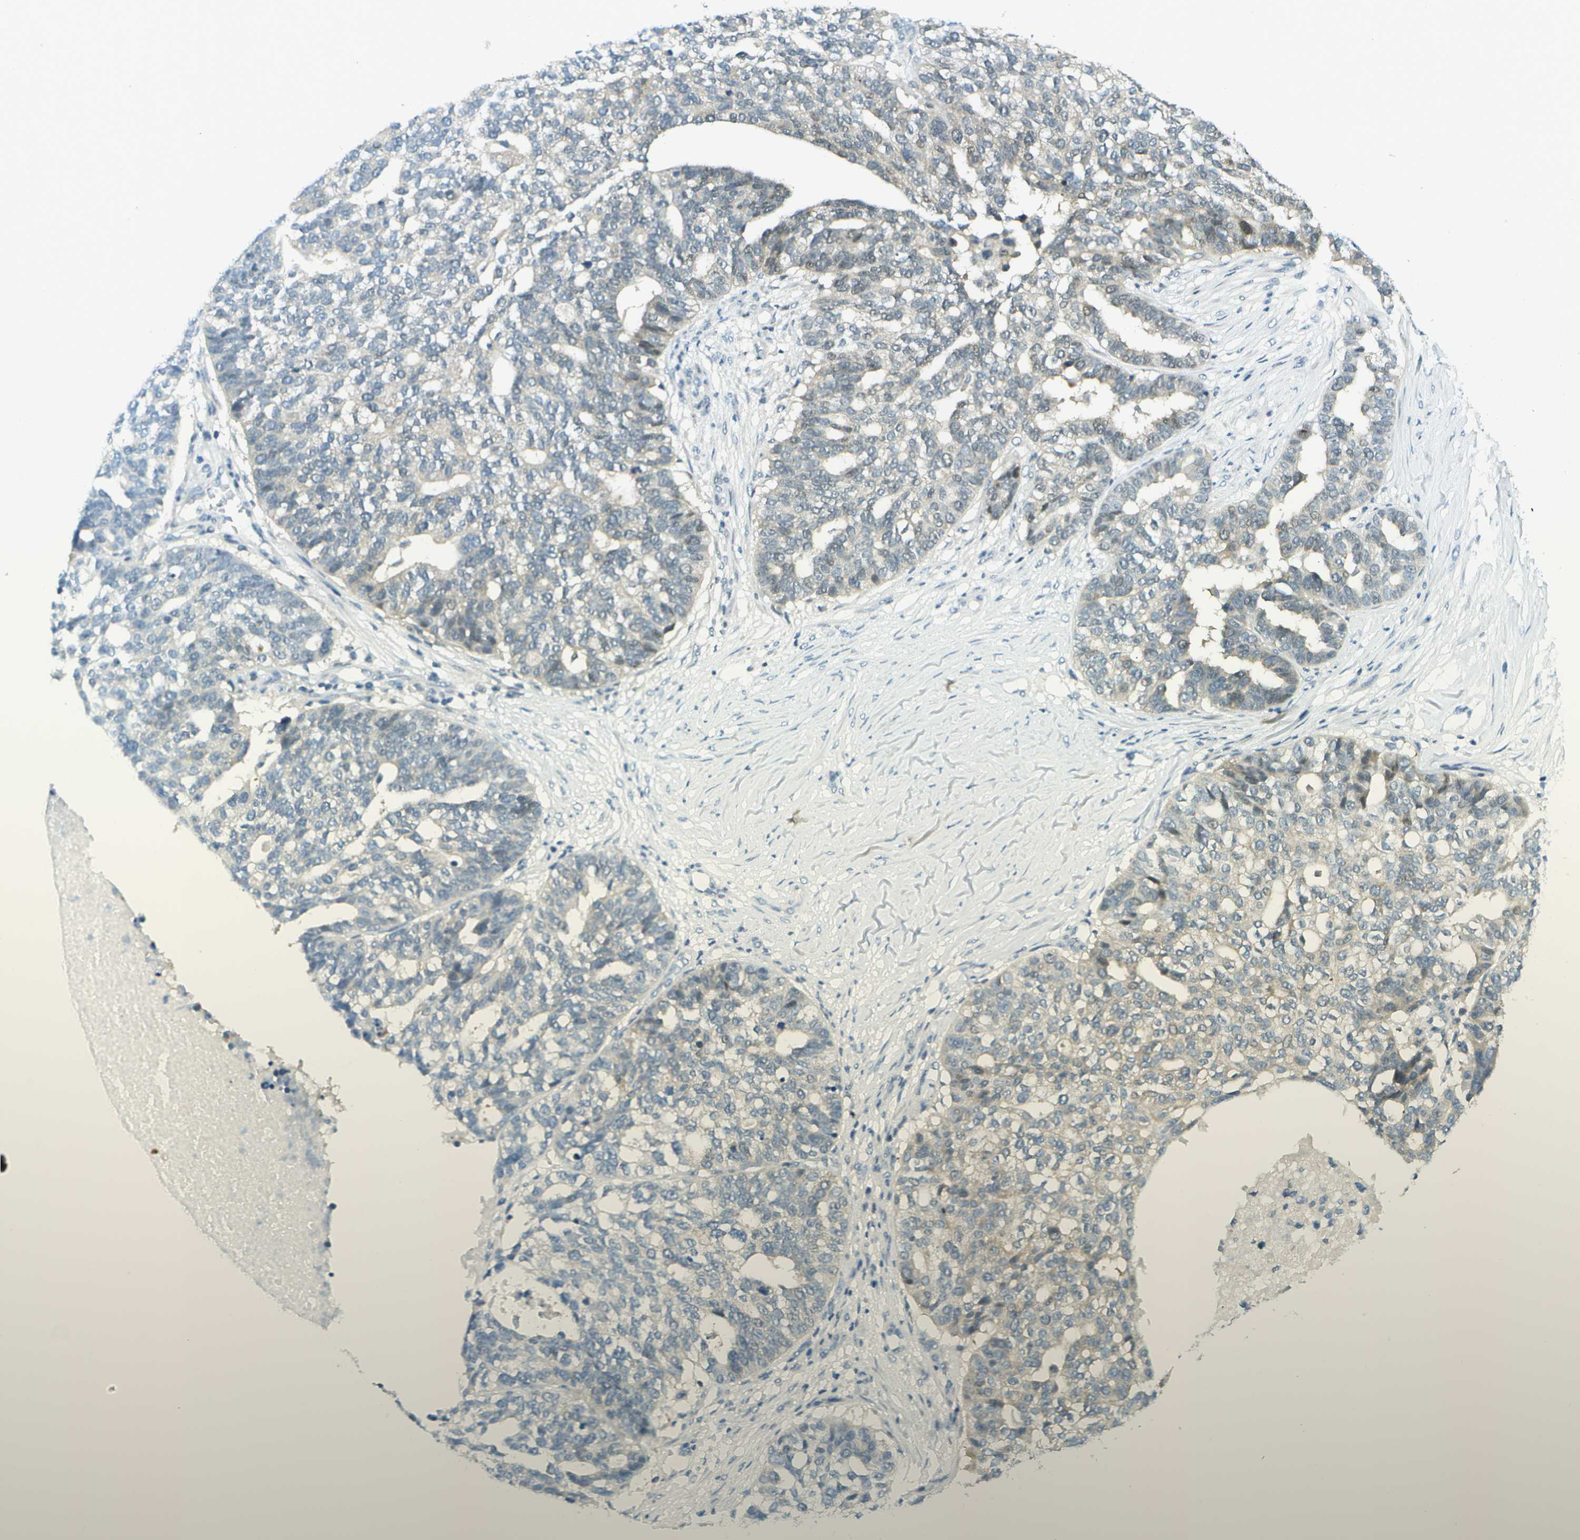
{"staining": {"intensity": "weak", "quantity": "<25%", "location": "cytoplasmic/membranous"}, "tissue": "ovarian cancer", "cell_type": "Tumor cells", "image_type": "cancer", "snomed": [{"axis": "morphology", "description": "Cystadenocarcinoma, serous, NOS"}, {"axis": "topography", "description": "Ovary"}], "caption": "Tumor cells show no significant protein staining in ovarian serous cystadenocarcinoma. Nuclei are stained in blue.", "gene": "NEK11", "patient": {"sex": "female", "age": 59}}